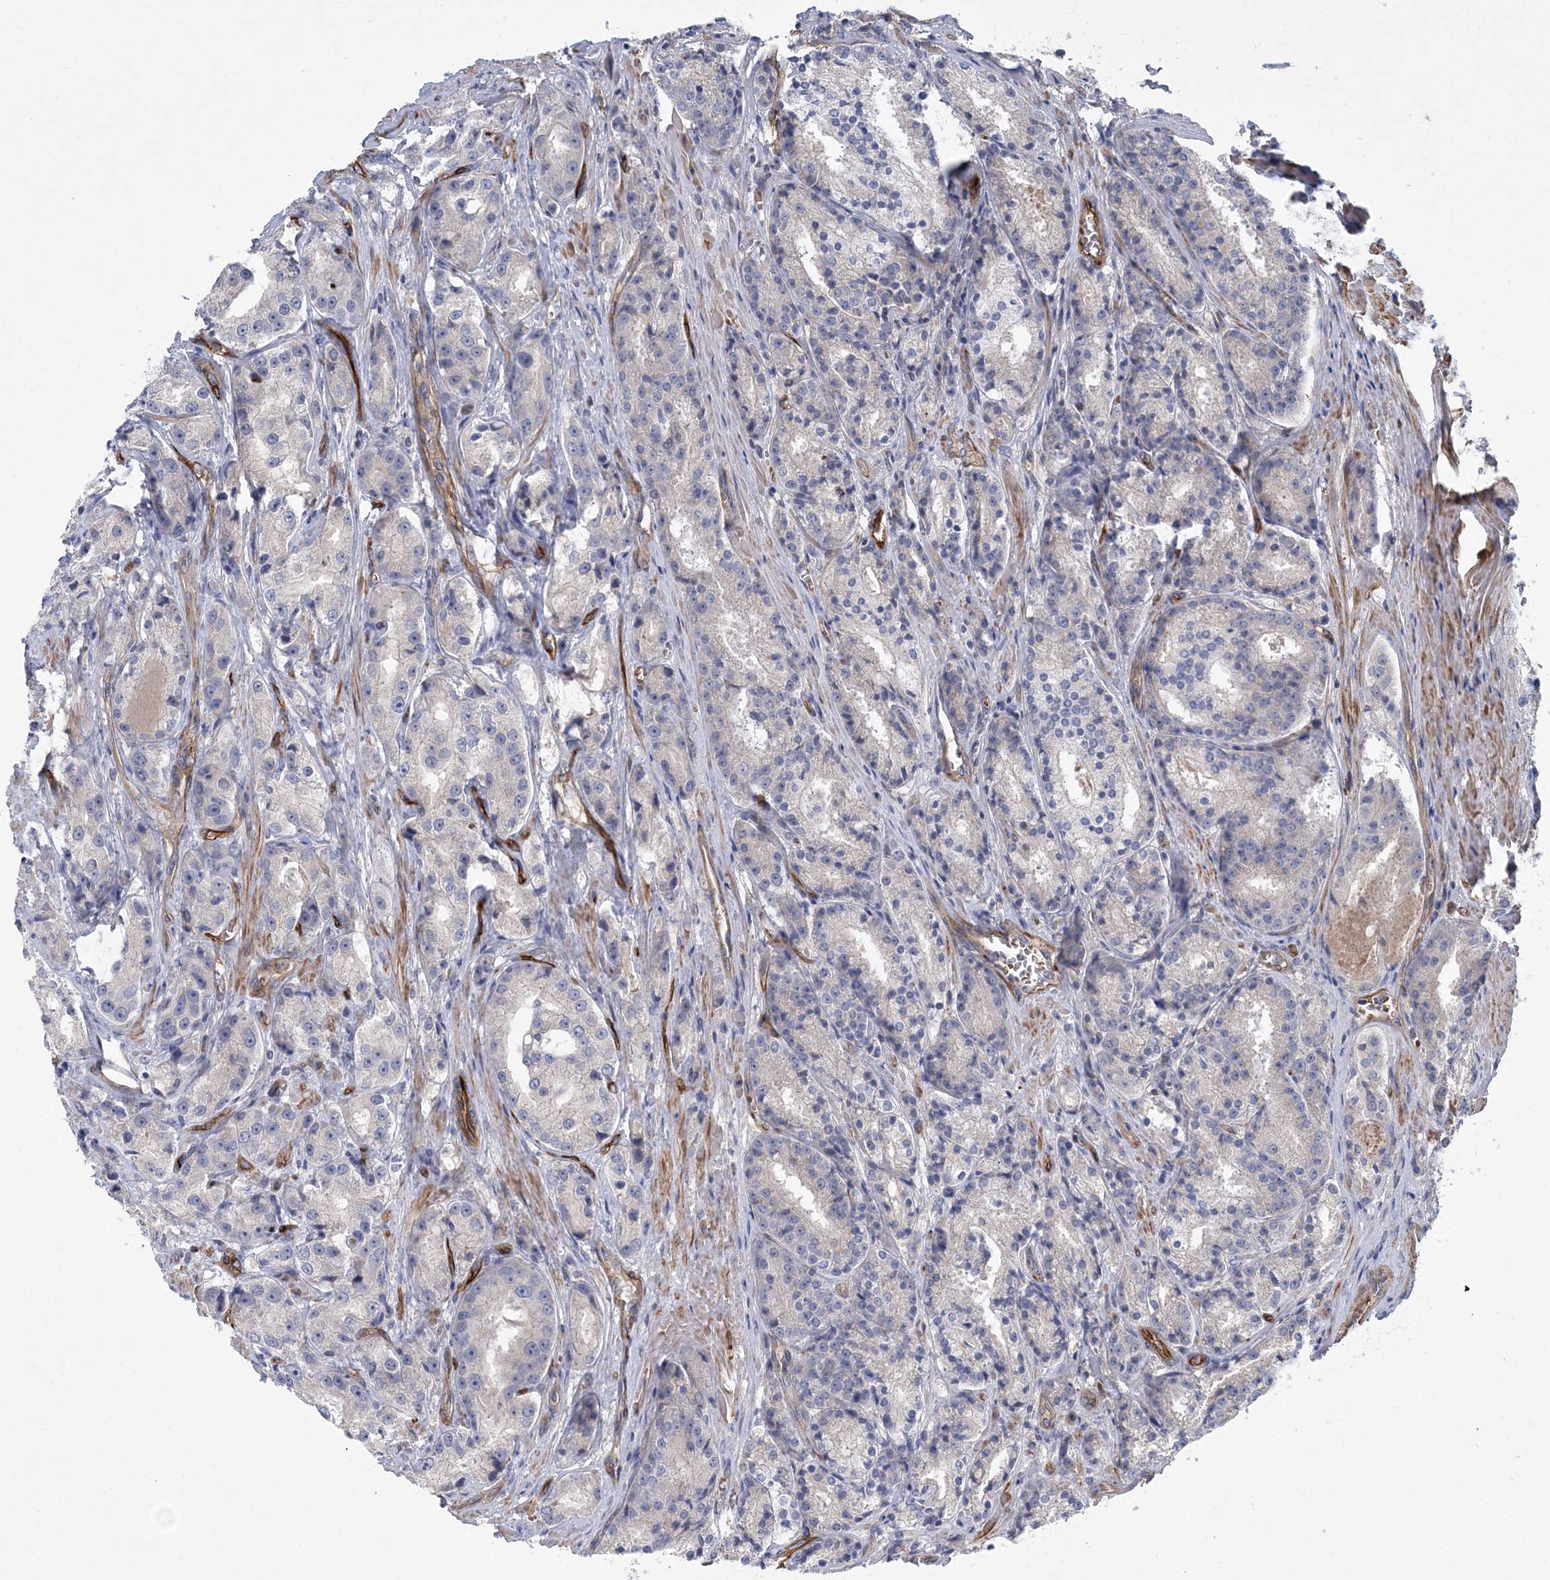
{"staining": {"intensity": "negative", "quantity": "none", "location": "none"}, "tissue": "prostate cancer", "cell_type": "Tumor cells", "image_type": "cancer", "snomed": [{"axis": "morphology", "description": "Adenocarcinoma, High grade"}, {"axis": "topography", "description": "Prostate"}], "caption": "A high-resolution image shows IHC staining of prostate cancer, which exhibits no significant positivity in tumor cells.", "gene": "CALN1", "patient": {"sex": "male", "age": 60}}